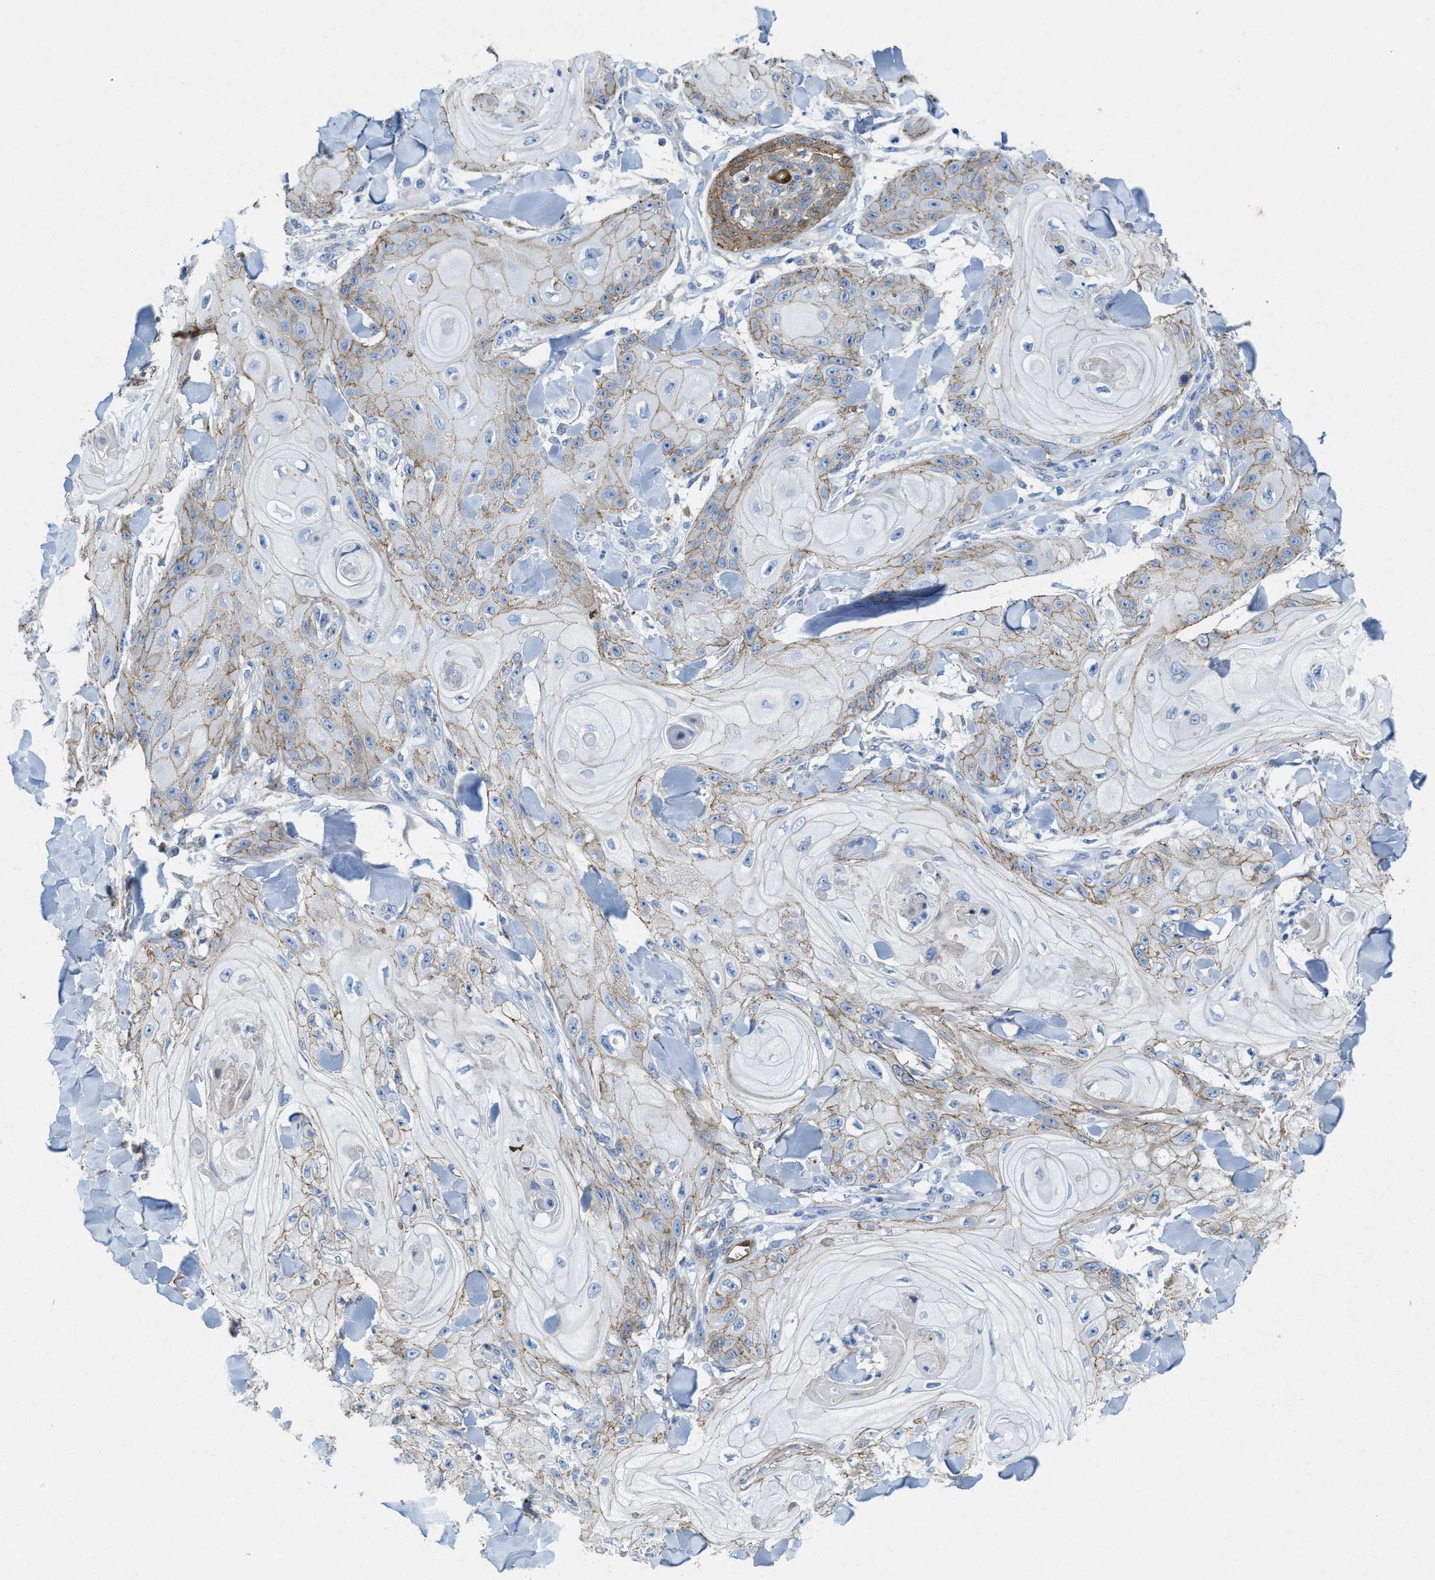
{"staining": {"intensity": "weak", "quantity": "<25%", "location": "cytoplasmic/membranous"}, "tissue": "skin cancer", "cell_type": "Tumor cells", "image_type": "cancer", "snomed": [{"axis": "morphology", "description": "Squamous cell carcinoma, NOS"}, {"axis": "topography", "description": "Skin"}], "caption": "There is no significant staining in tumor cells of skin cancer.", "gene": "ASS1", "patient": {"sex": "male", "age": 74}}